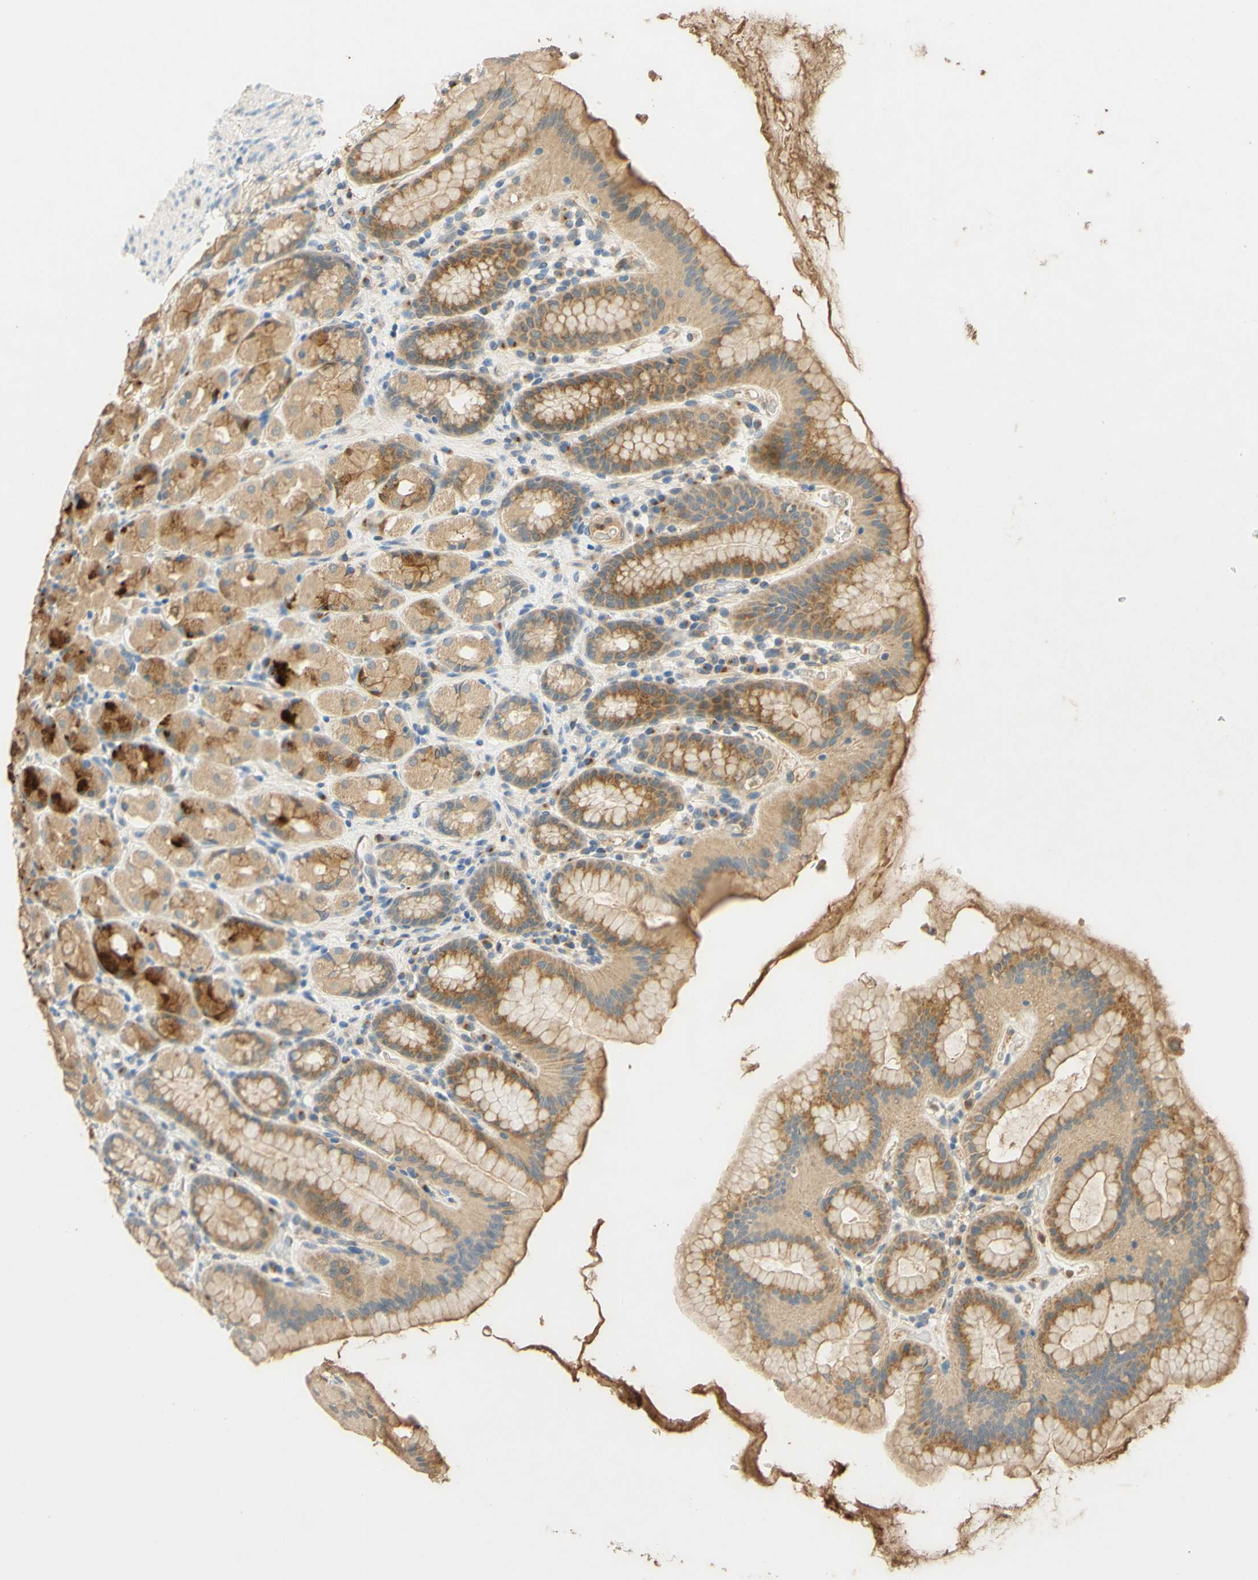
{"staining": {"intensity": "strong", "quantity": ">75%", "location": "cytoplasmic/membranous"}, "tissue": "stomach", "cell_type": "Glandular cells", "image_type": "normal", "snomed": [{"axis": "morphology", "description": "Normal tissue, NOS"}, {"axis": "topography", "description": "Stomach, upper"}], "caption": "High-power microscopy captured an immunohistochemistry (IHC) photomicrograph of normal stomach, revealing strong cytoplasmic/membranous expression in approximately >75% of glandular cells. (DAB IHC with brightfield microscopy, high magnification).", "gene": "ENTREP2", "patient": {"sex": "male", "age": 68}}